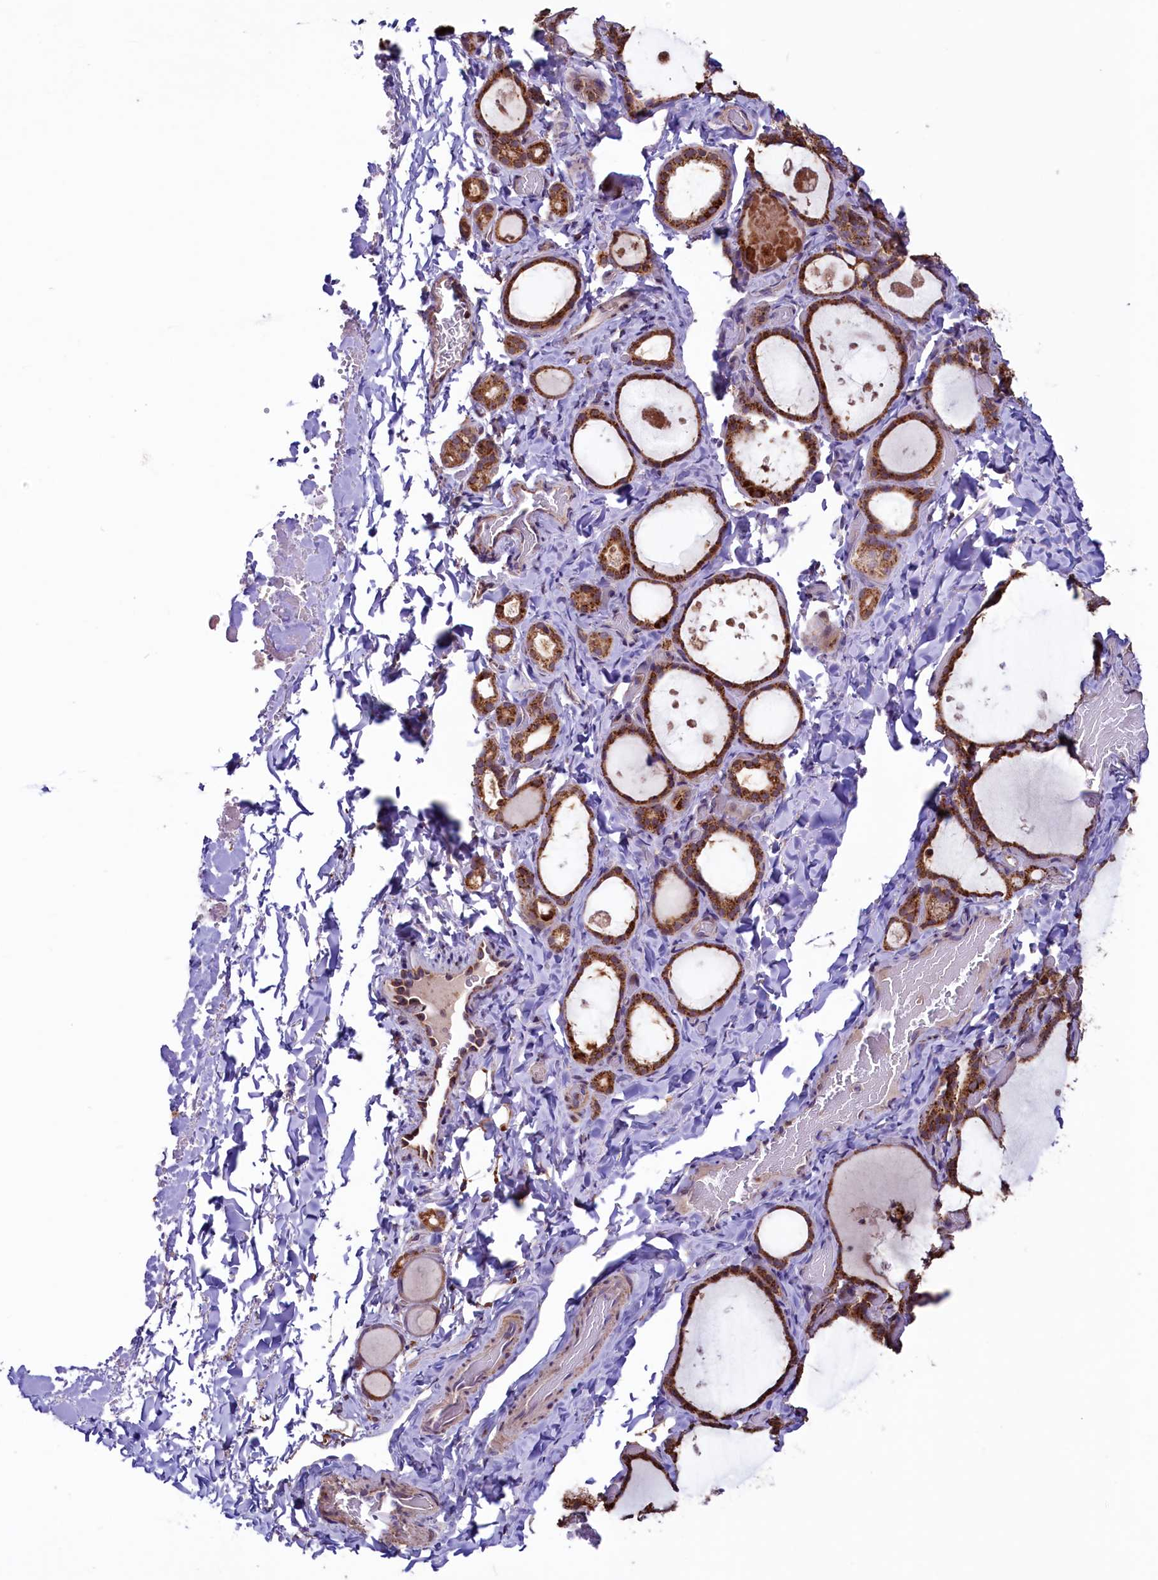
{"staining": {"intensity": "moderate", "quantity": ">75%", "location": "cytoplasmic/membranous"}, "tissue": "thyroid gland", "cell_type": "Glandular cells", "image_type": "normal", "snomed": [{"axis": "morphology", "description": "Normal tissue, NOS"}, {"axis": "topography", "description": "Thyroid gland"}], "caption": "A brown stain shows moderate cytoplasmic/membranous staining of a protein in glandular cells of benign human thyroid gland. (Brightfield microscopy of DAB IHC at high magnification).", "gene": "STARD5", "patient": {"sex": "female", "age": 44}}